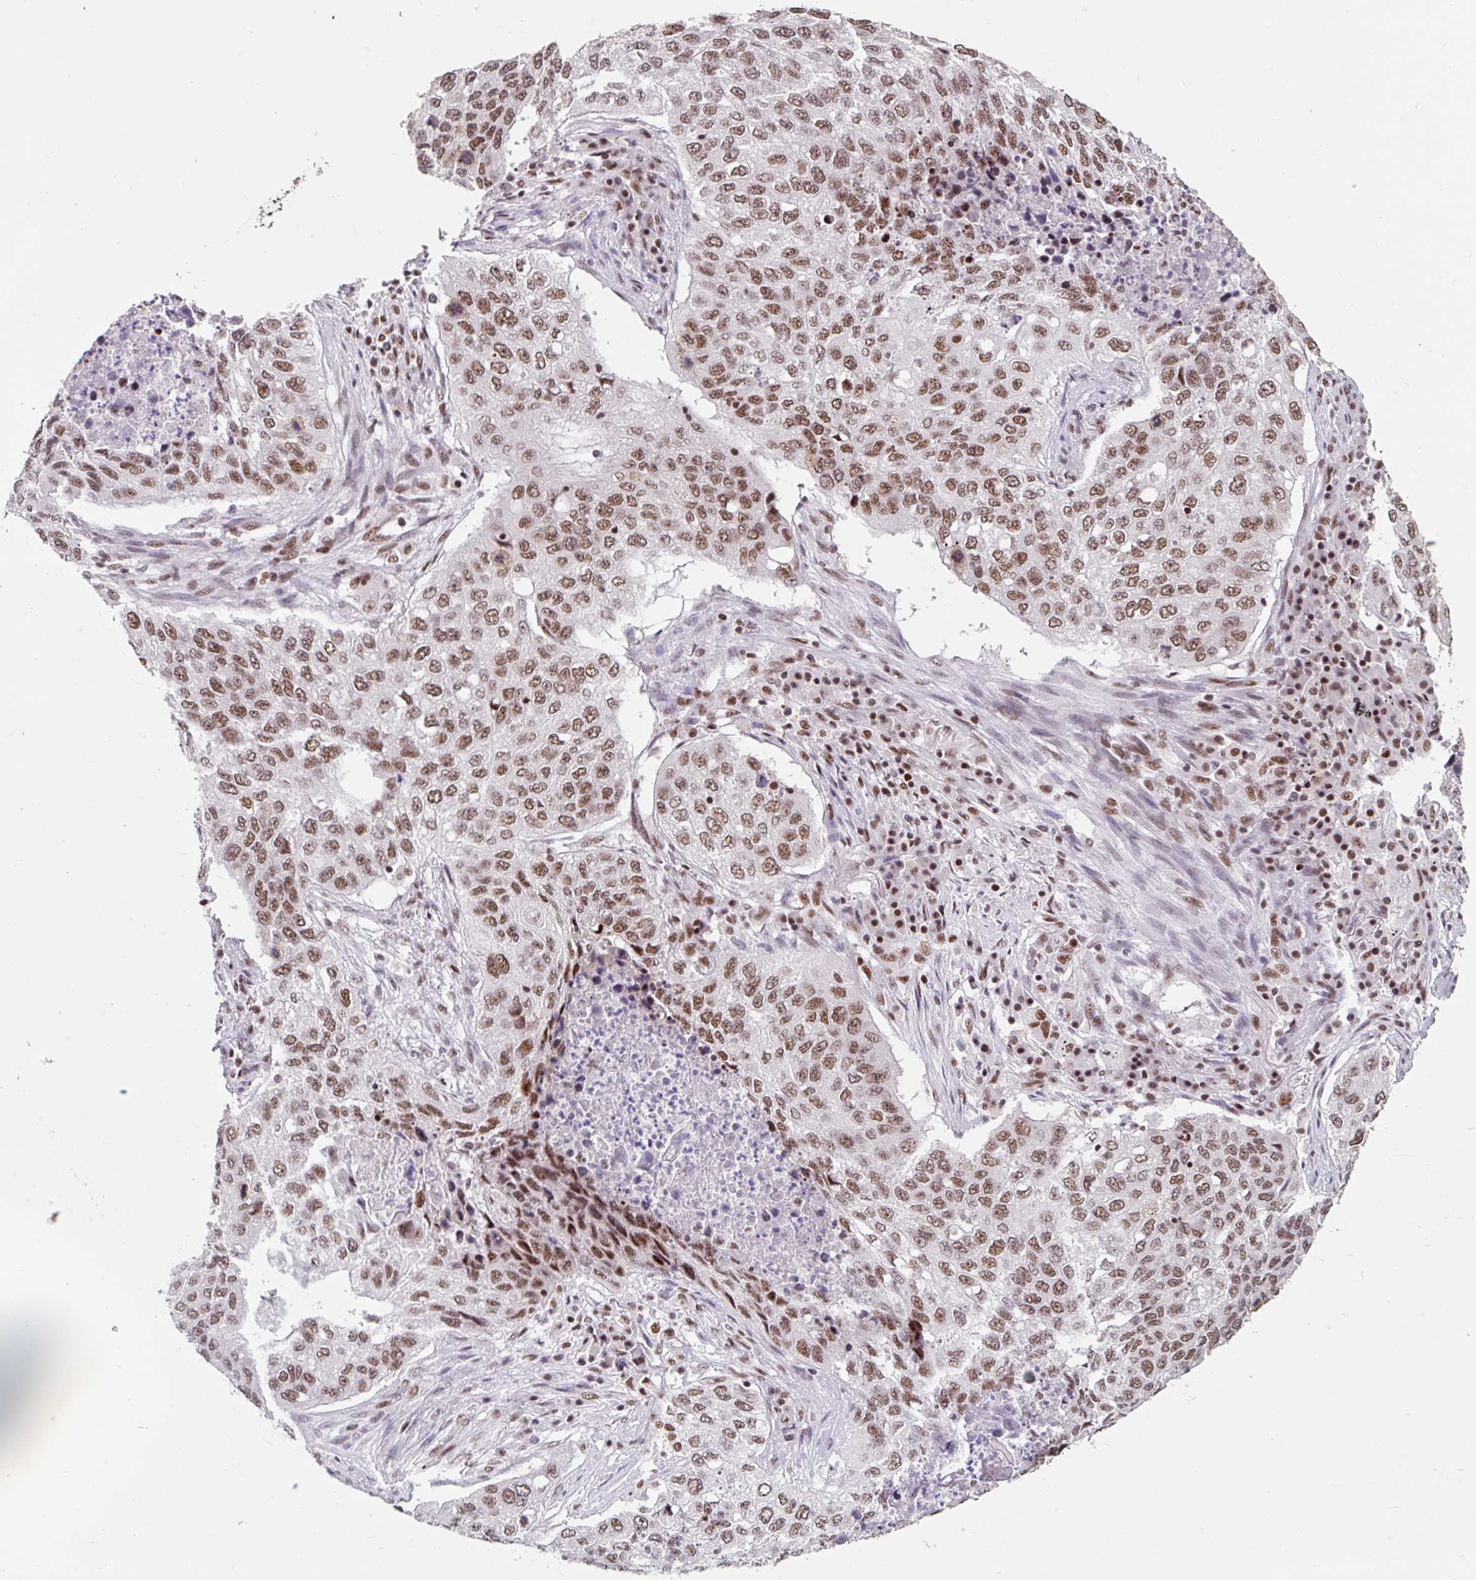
{"staining": {"intensity": "moderate", "quantity": ">75%", "location": "nuclear"}, "tissue": "lung cancer", "cell_type": "Tumor cells", "image_type": "cancer", "snomed": [{"axis": "morphology", "description": "Squamous cell carcinoma, NOS"}, {"axis": "topography", "description": "Lung"}], "caption": "Moderate nuclear protein staining is appreciated in about >75% of tumor cells in lung cancer (squamous cell carcinoma). (Stains: DAB in brown, nuclei in blue, Microscopy: brightfield microscopy at high magnification).", "gene": "SRSF10", "patient": {"sex": "female", "age": 63}}